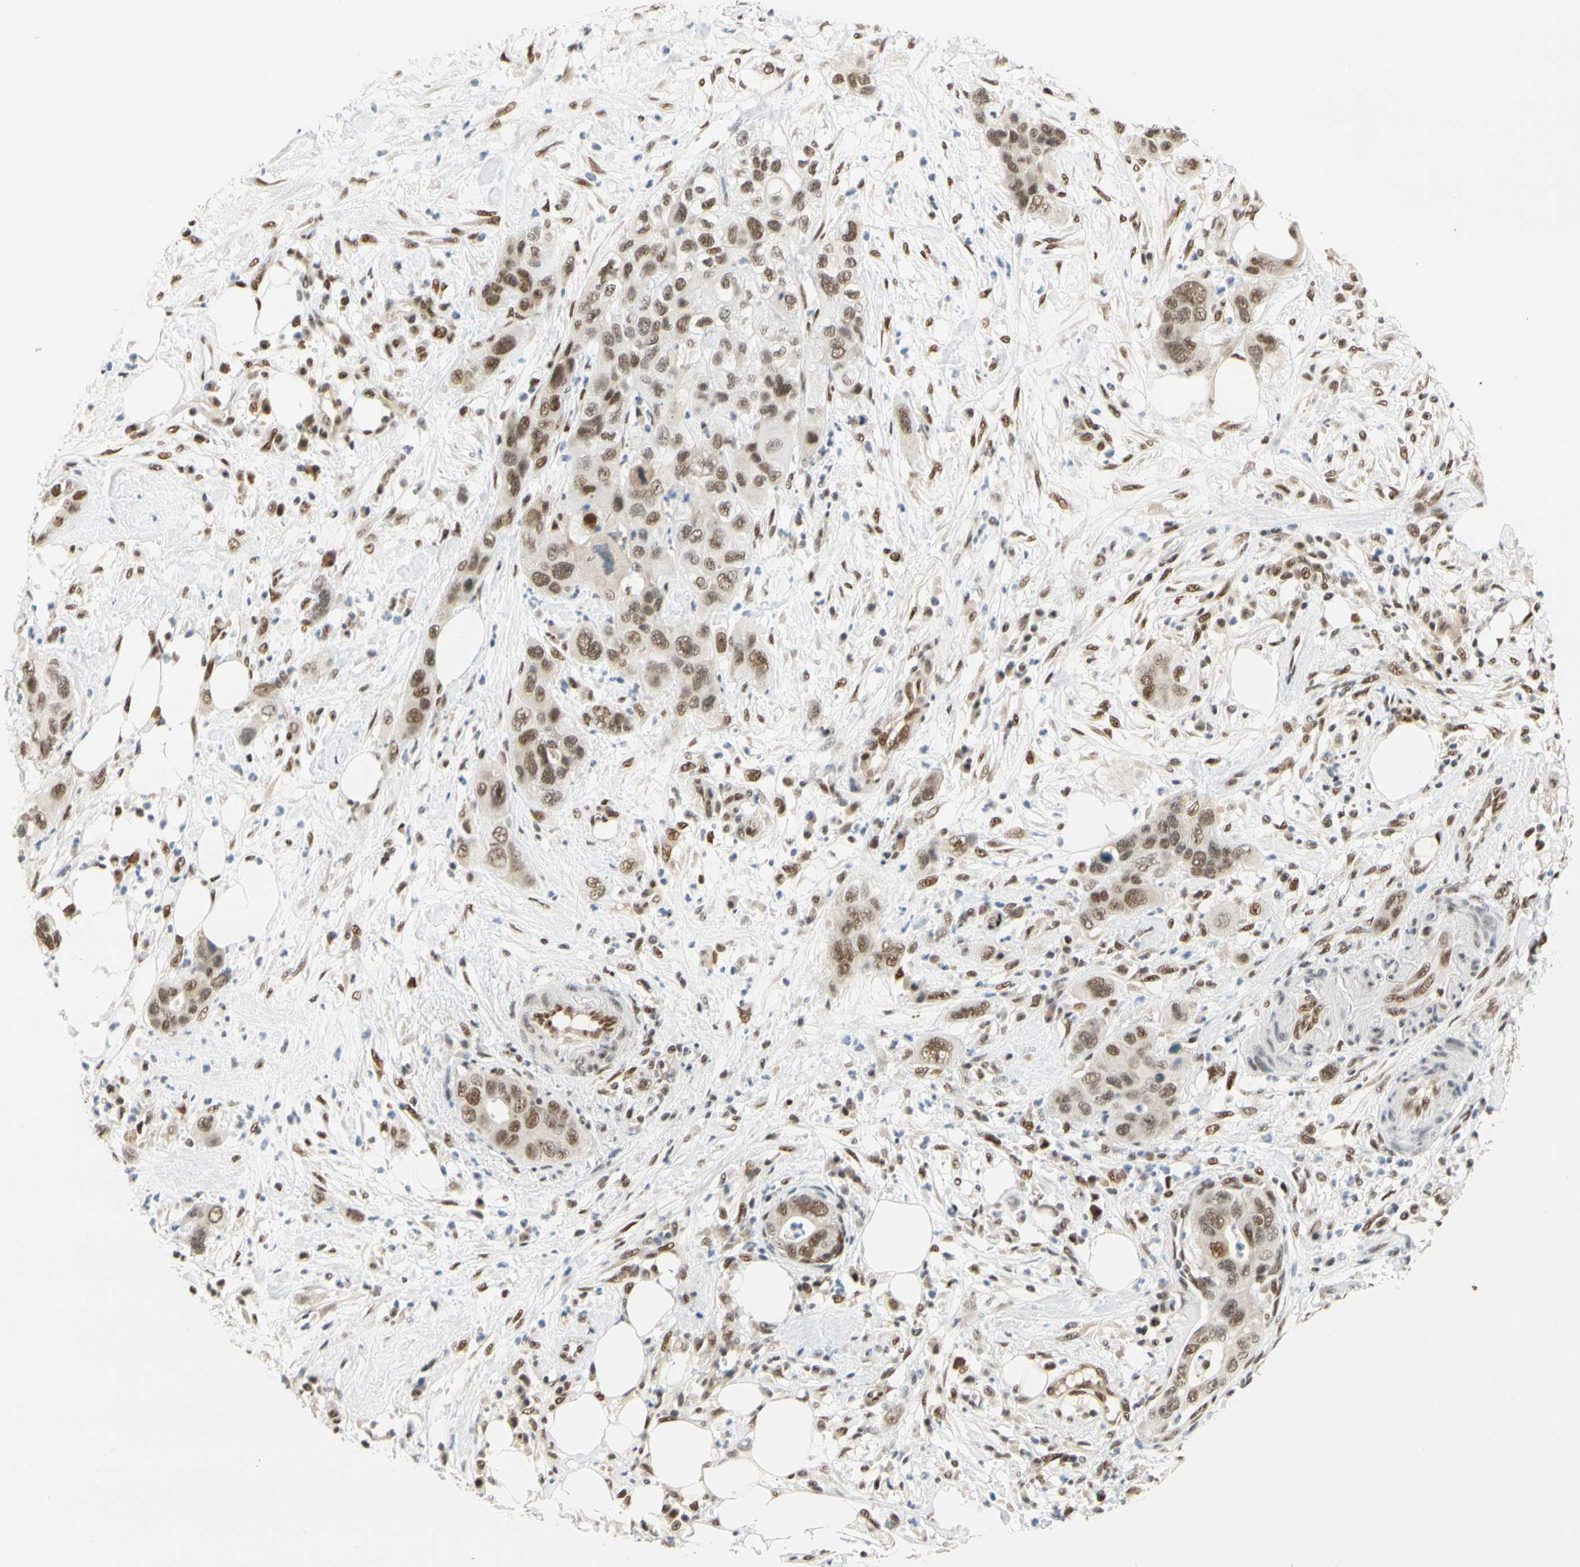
{"staining": {"intensity": "moderate", "quantity": ">75%", "location": "nuclear"}, "tissue": "pancreatic cancer", "cell_type": "Tumor cells", "image_type": "cancer", "snomed": [{"axis": "morphology", "description": "Adenocarcinoma, NOS"}, {"axis": "topography", "description": "Pancreas"}], "caption": "Pancreatic cancer (adenocarcinoma) stained with a protein marker reveals moderate staining in tumor cells.", "gene": "ZSCAN16", "patient": {"sex": "female", "age": 71}}